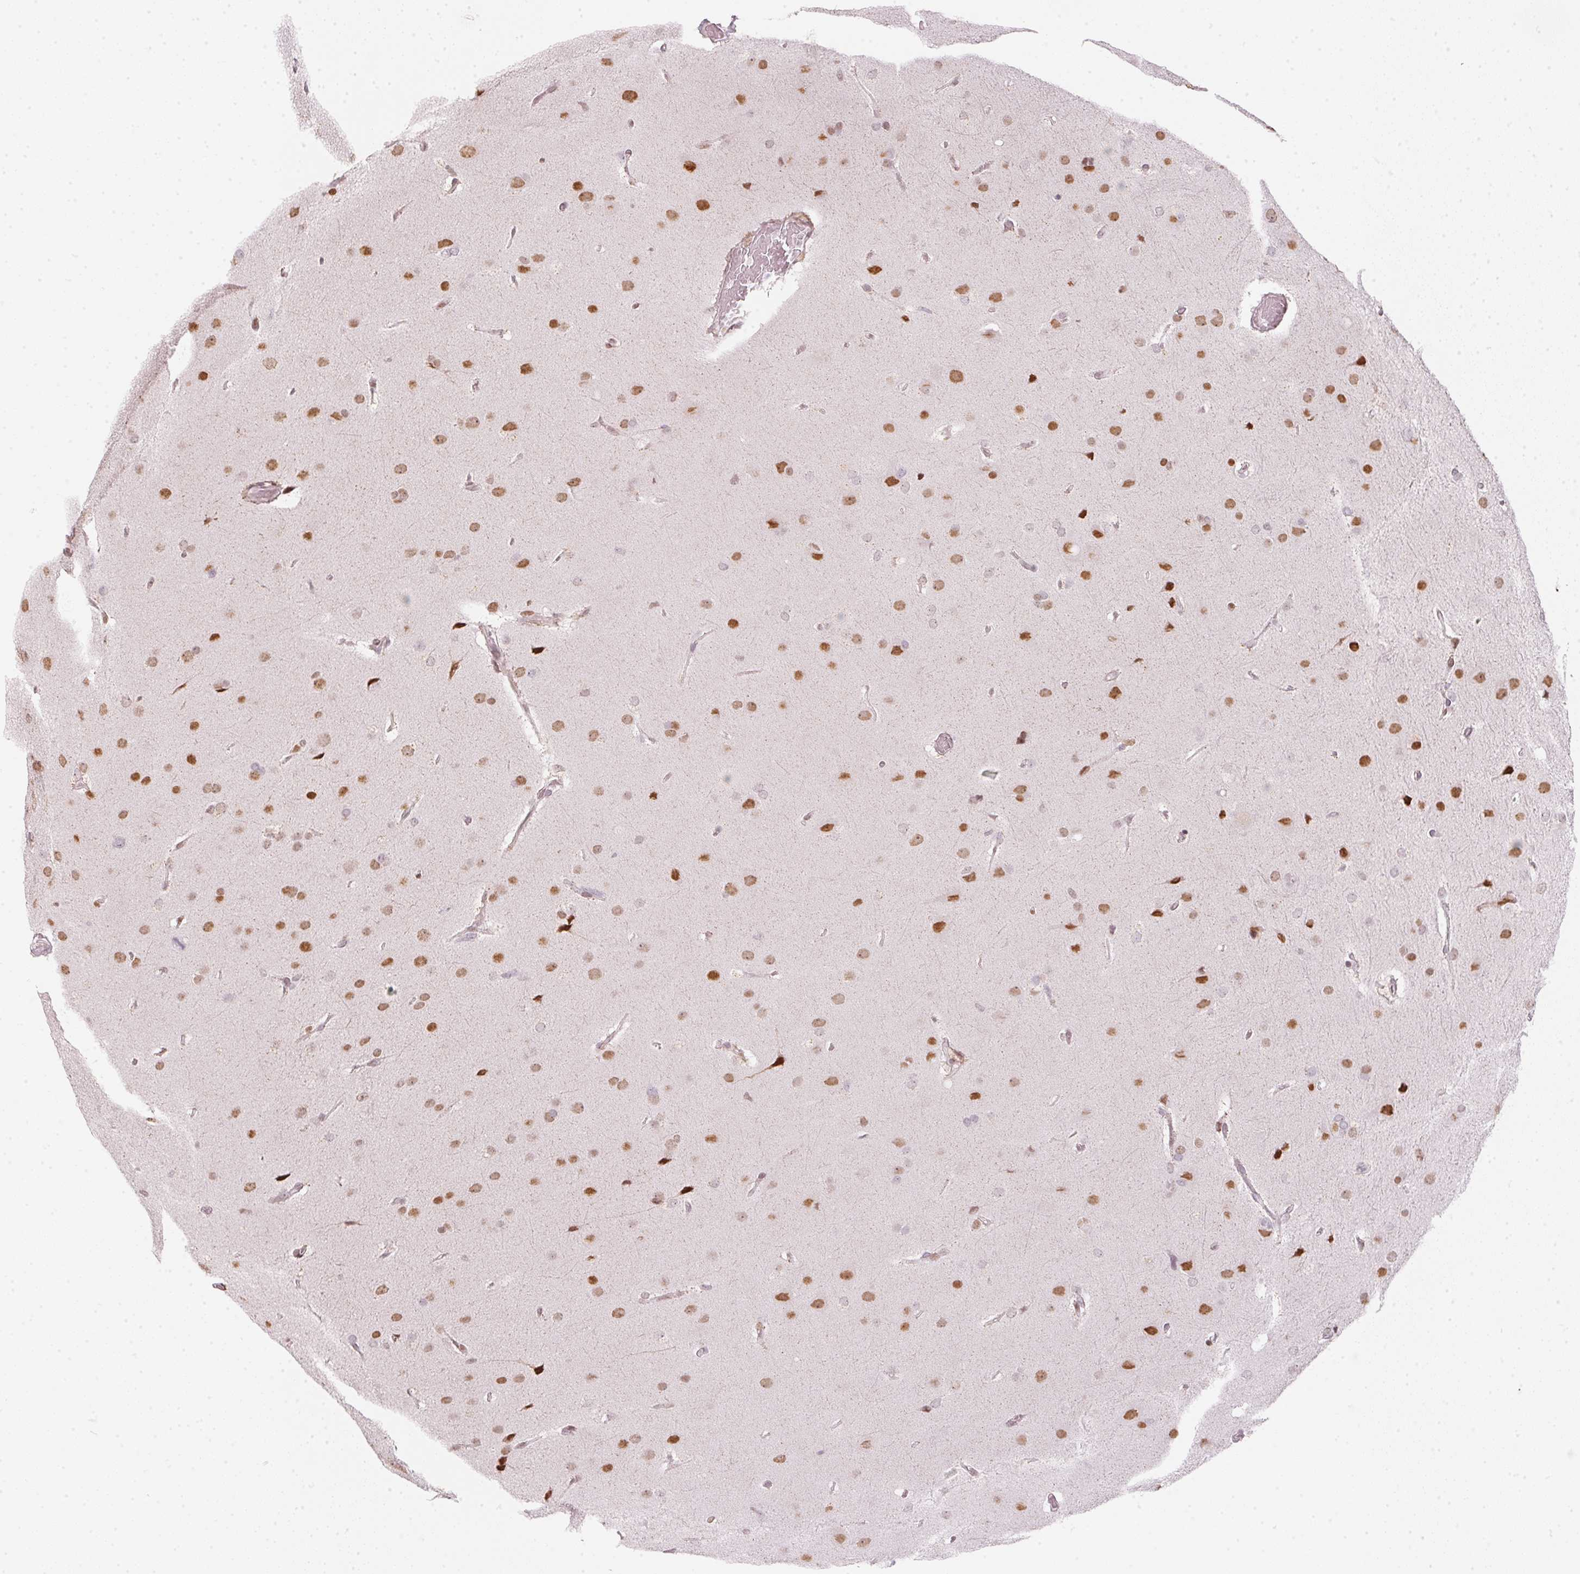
{"staining": {"intensity": "moderate", "quantity": ">75%", "location": "nuclear"}, "tissue": "glioma", "cell_type": "Tumor cells", "image_type": "cancer", "snomed": [{"axis": "morphology", "description": "Glioma, malignant, High grade"}, {"axis": "topography", "description": "Brain"}], "caption": "Moderate nuclear expression is appreciated in about >75% of tumor cells in glioma.", "gene": "KAT6A", "patient": {"sex": "male", "age": 53}}